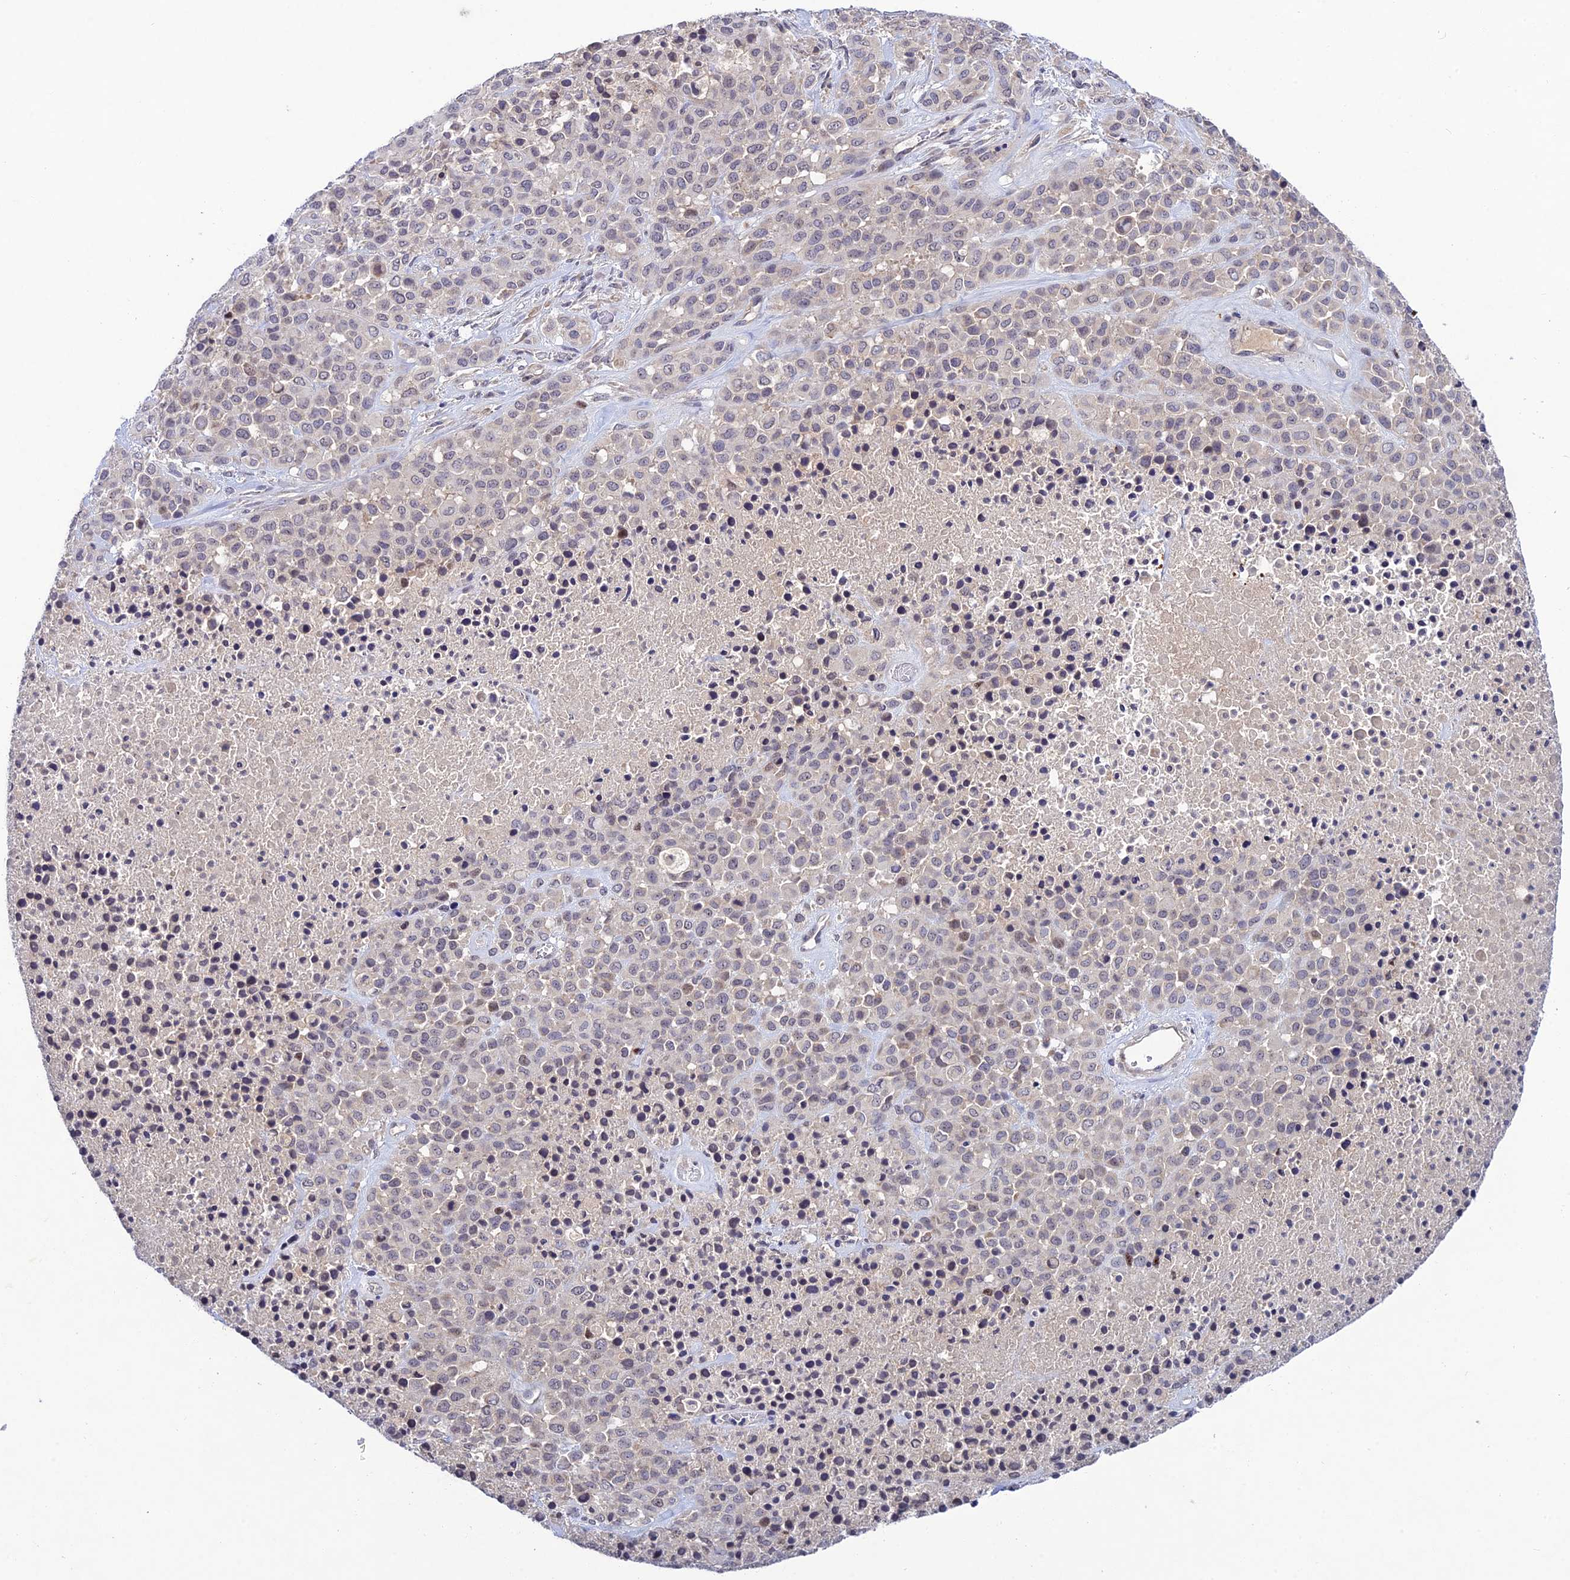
{"staining": {"intensity": "negative", "quantity": "none", "location": "none"}, "tissue": "melanoma", "cell_type": "Tumor cells", "image_type": "cancer", "snomed": [{"axis": "morphology", "description": "Malignant melanoma, Metastatic site"}, {"axis": "topography", "description": "Skin"}], "caption": "Immunohistochemical staining of melanoma exhibits no significant positivity in tumor cells.", "gene": "CHST5", "patient": {"sex": "female", "age": 81}}